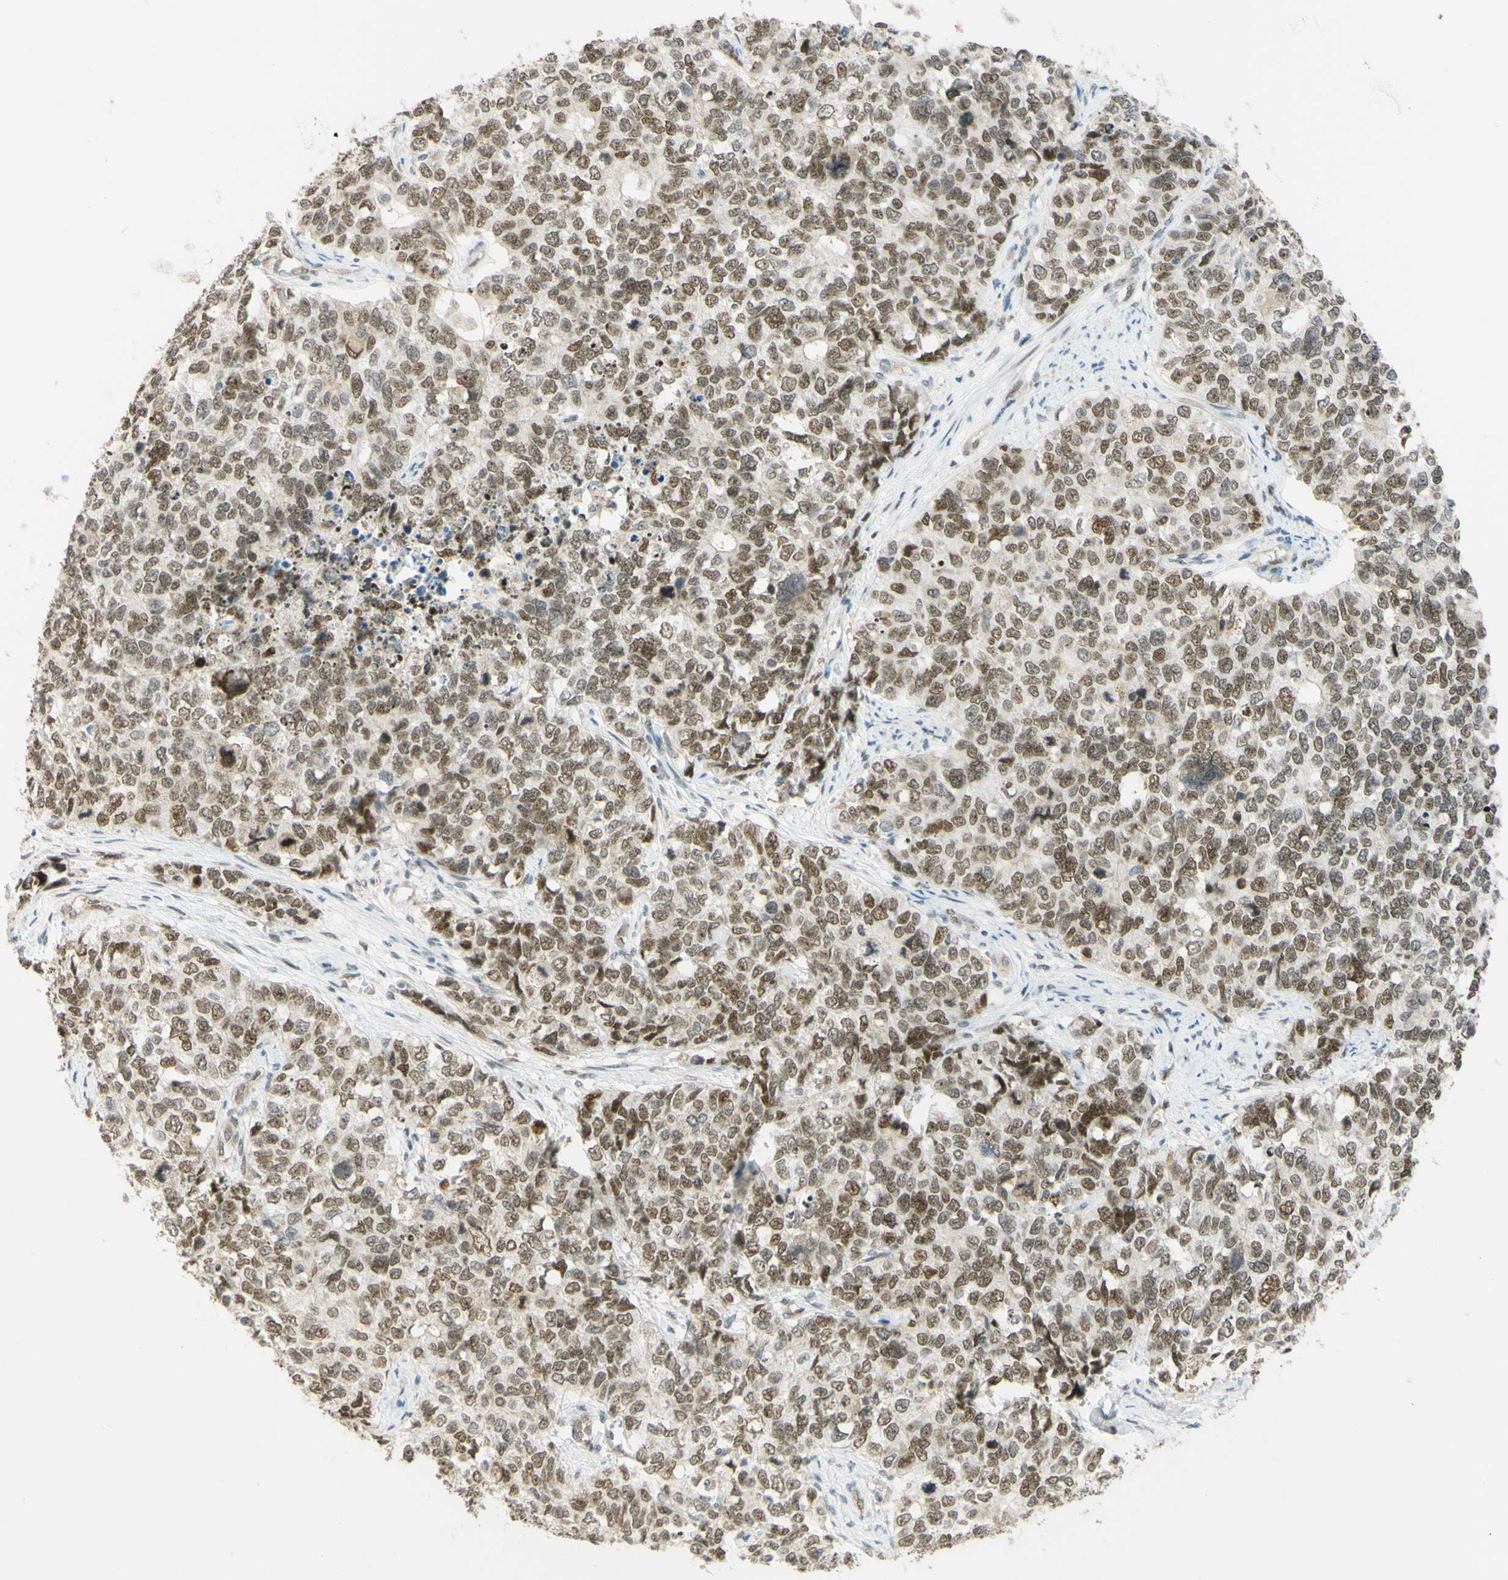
{"staining": {"intensity": "moderate", "quantity": ">75%", "location": "nuclear"}, "tissue": "cervical cancer", "cell_type": "Tumor cells", "image_type": "cancer", "snomed": [{"axis": "morphology", "description": "Squamous cell carcinoma, NOS"}, {"axis": "topography", "description": "Cervix"}], "caption": "A micrograph showing moderate nuclear staining in approximately >75% of tumor cells in cervical squamous cell carcinoma, as visualized by brown immunohistochemical staining.", "gene": "POLB", "patient": {"sex": "female", "age": 63}}